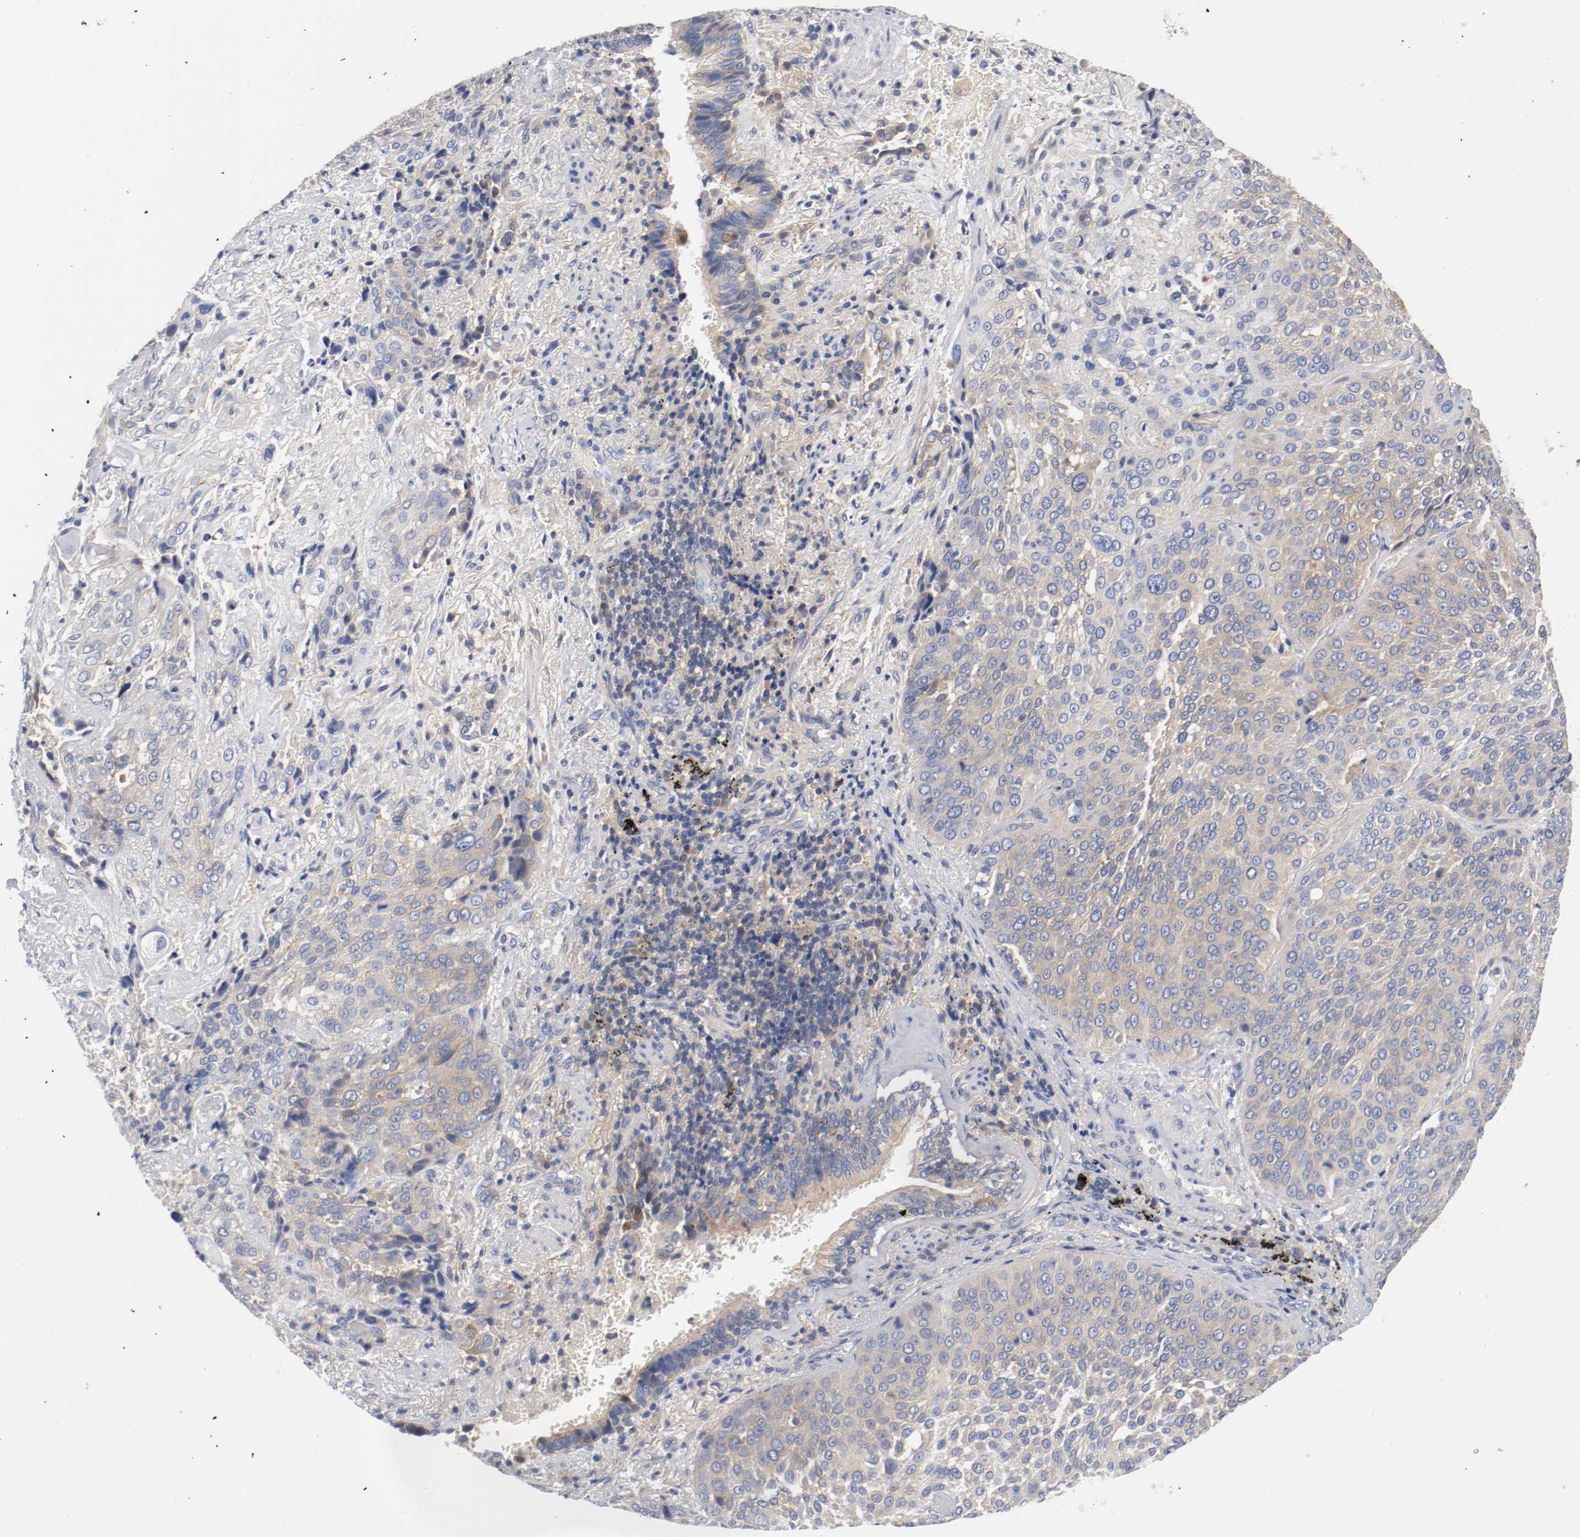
{"staining": {"intensity": "weak", "quantity": ">75%", "location": "cytoplasmic/membranous"}, "tissue": "lung cancer", "cell_type": "Tumor cells", "image_type": "cancer", "snomed": [{"axis": "morphology", "description": "Squamous cell carcinoma, NOS"}, {"axis": "topography", "description": "Lung"}], "caption": "Protein staining displays weak cytoplasmic/membranous positivity in about >75% of tumor cells in squamous cell carcinoma (lung).", "gene": "HGS", "patient": {"sex": "male", "age": 54}}